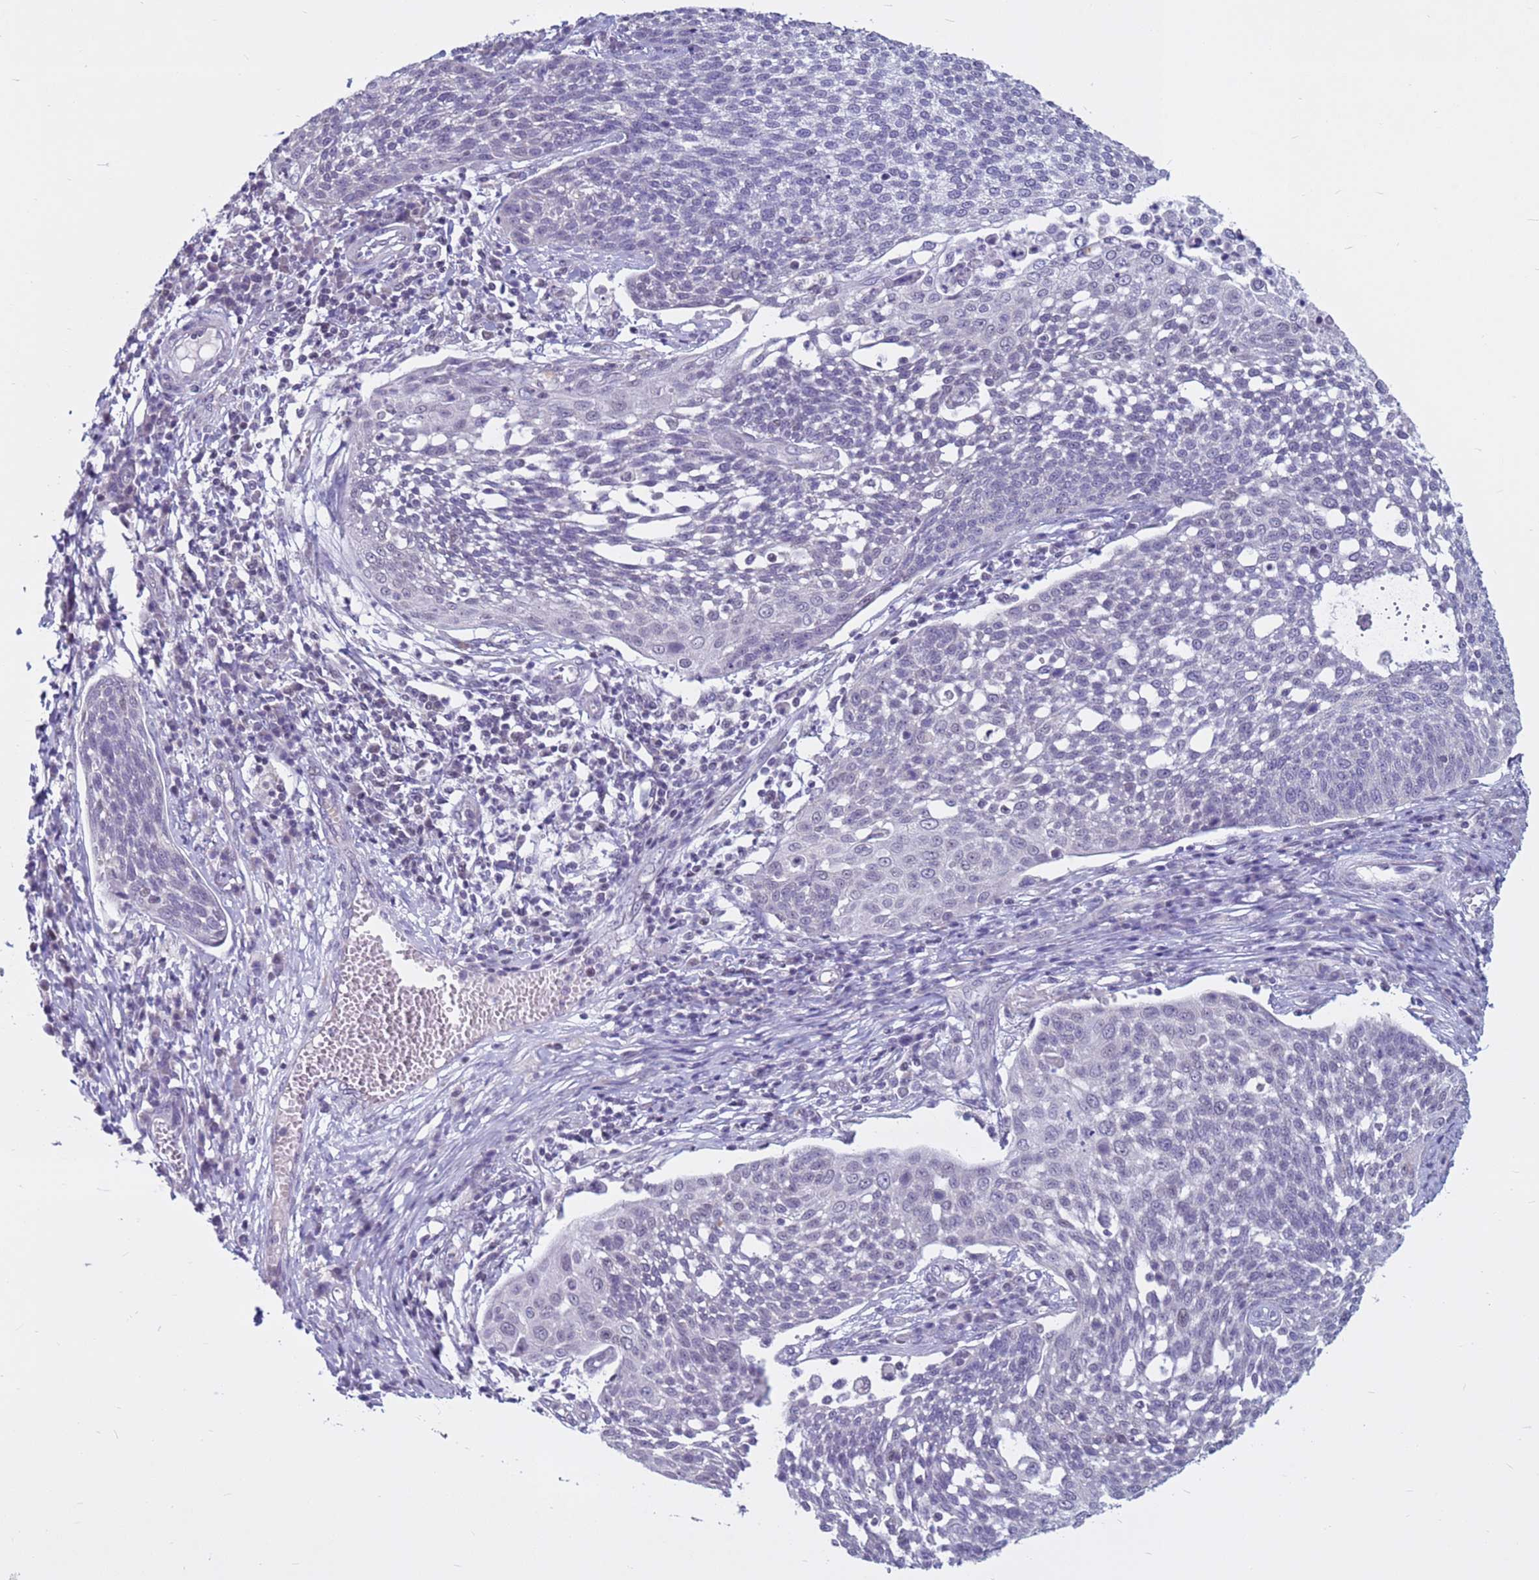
{"staining": {"intensity": "negative", "quantity": "none", "location": "none"}, "tissue": "cervical cancer", "cell_type": "Tumor cells", "image_type": "cancer", "snomed": [{"axis": "morphology", "description": "Squamous cell carcinoma, NOS"}, {"axis": "topography", "description": "Cervix"}], "caption": "This image is of cervical cancer (squamous cell carcinoma) stained with IHC to label a protein in brown with the nuclei are counter-stained blue. There is no staining in tumor cells.", "gene": "CDK2AP2", "patient": {"sex": "female", "age": 34}}